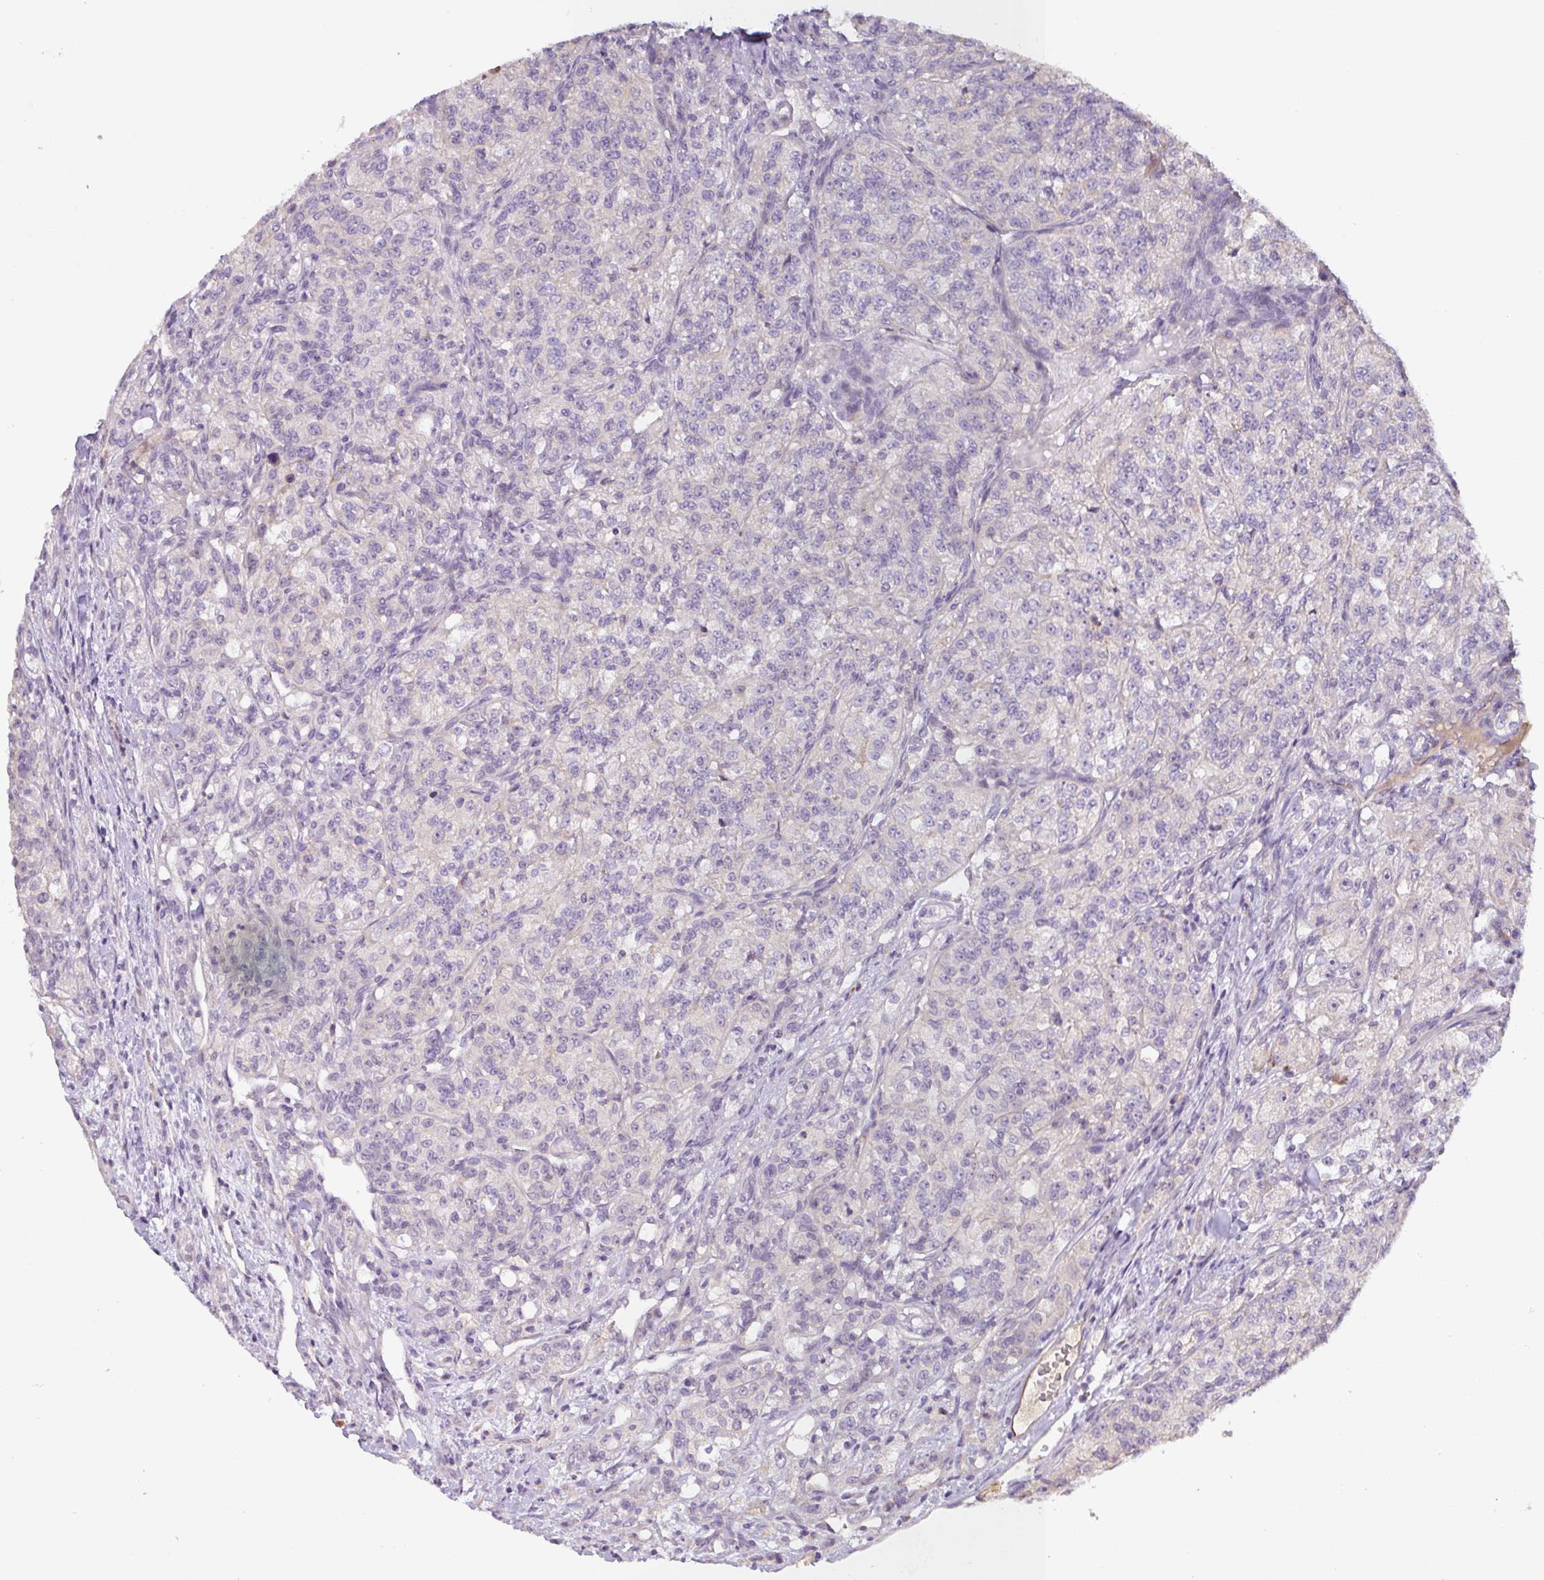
{"staining": {"intensity": "negative", "quantity": "none", "location": "none"}, "tissue": "renal cancer", "cell_type": "Tumor cells", "image_type": "cancer", "snomed": [{"axis": "morphology", "description": "Adenocarcinoma, NOS"}, {"axis": "topography", "description": "Kidney"}], "caption": "This photomicrograph is of renal cancer (adenocarcinoma) stained with IHC to label a protein in brown with the nuclei are counter-stained blue. There is no expression in tumor cells.", "gene": "SFTPB", "patient": {"sex": "female", "age": 63}}